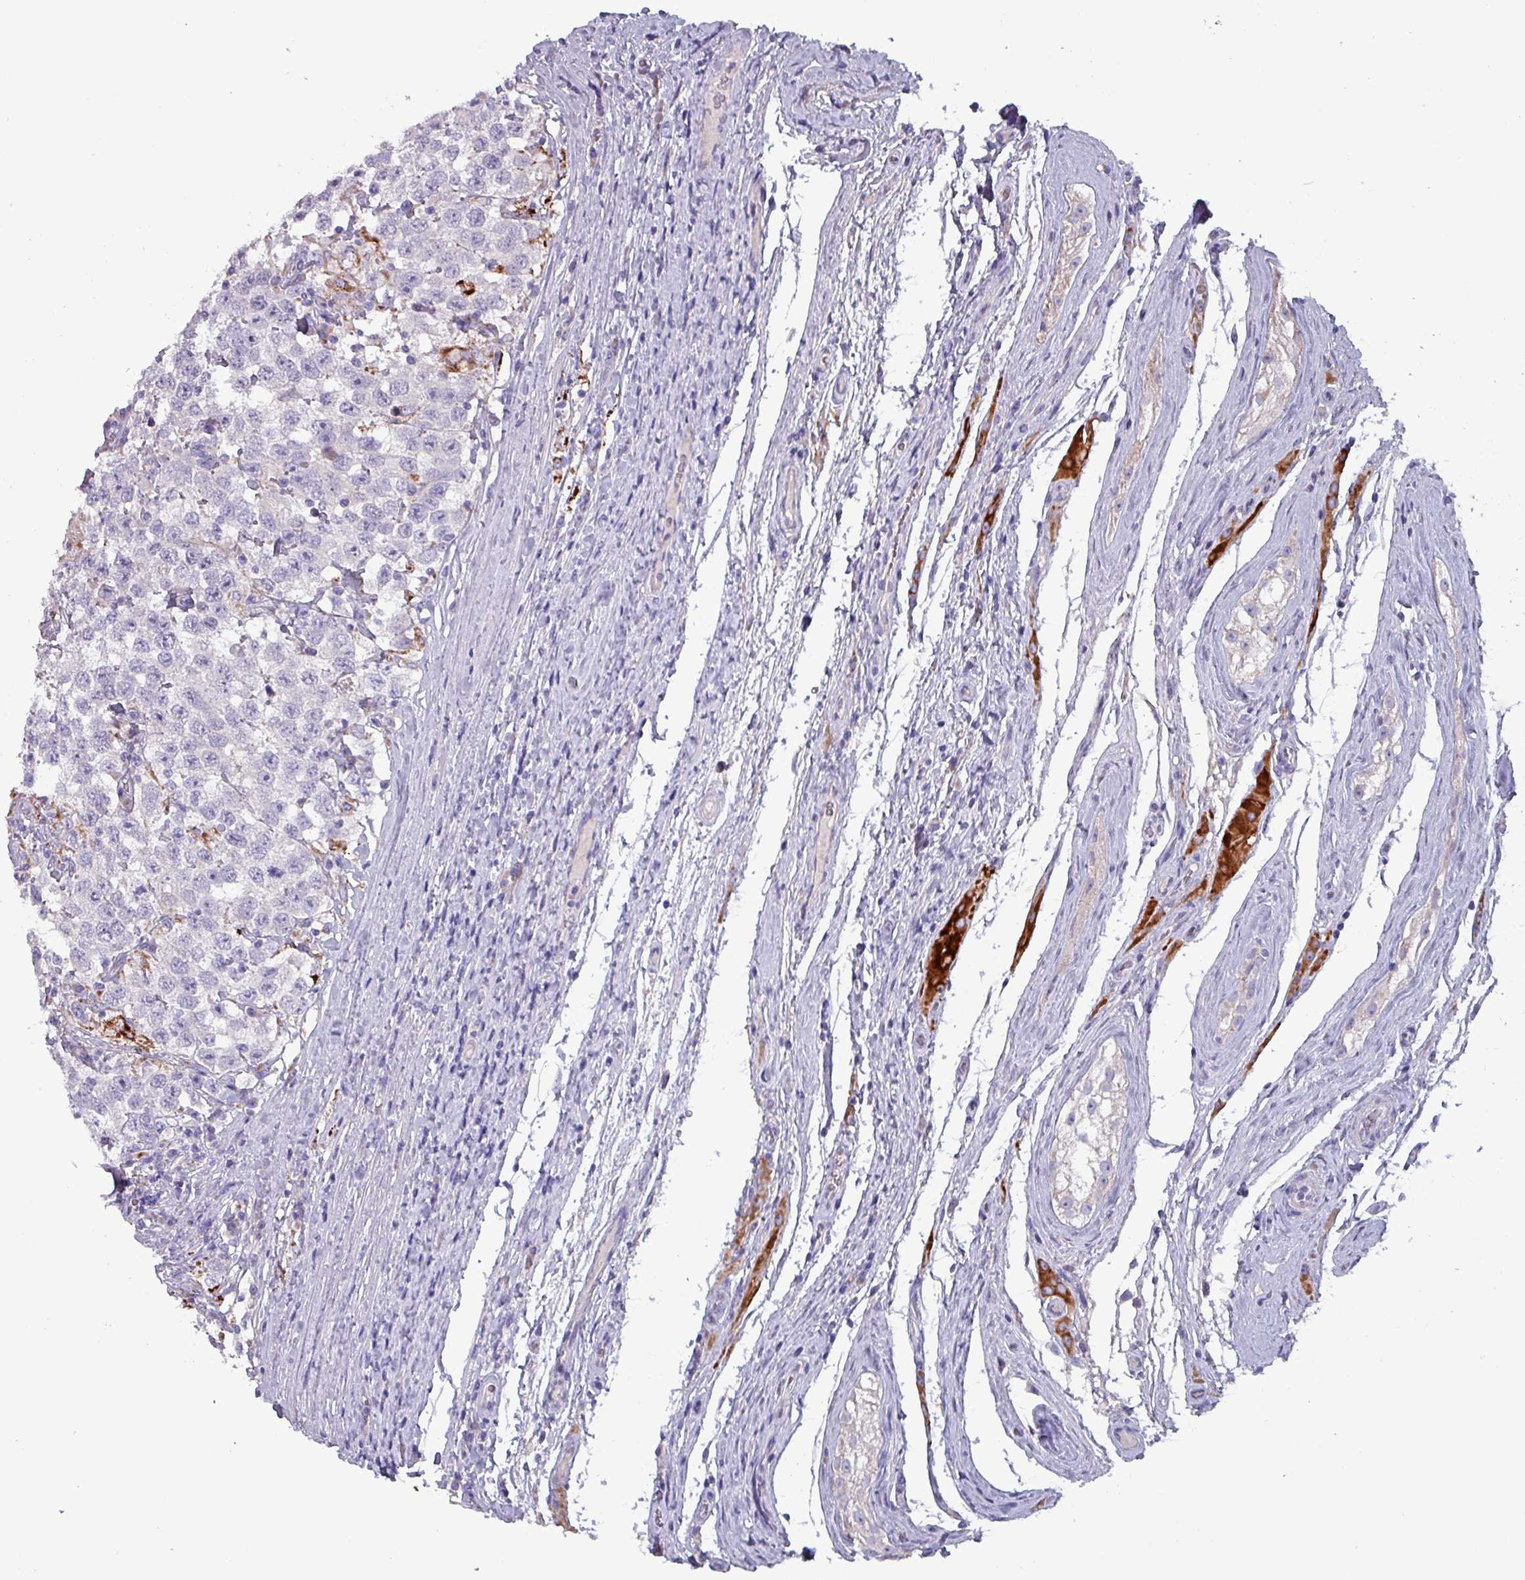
{"staining": {"intensity": "negative", "quantity": "none", "location": "none"}, "tissue": "testis cancer", "cell_type": "Tumor cells", "image_type": "cancer", "snomed": [{"axis": "morphology", "description": "Seminoma, NOS"}, {"axis": "topography", "description": "Testis"}], "caption": "High magnification brightfield microscopy of testis seminoma stained with DAB (3,3'-diaminobenzidine) (brown) and counterstained with hematoxylin (blue): tumor cells show no significant positivity.", "gene": "HSD3B7", "patient": {"sex": "male", "age": 41}}